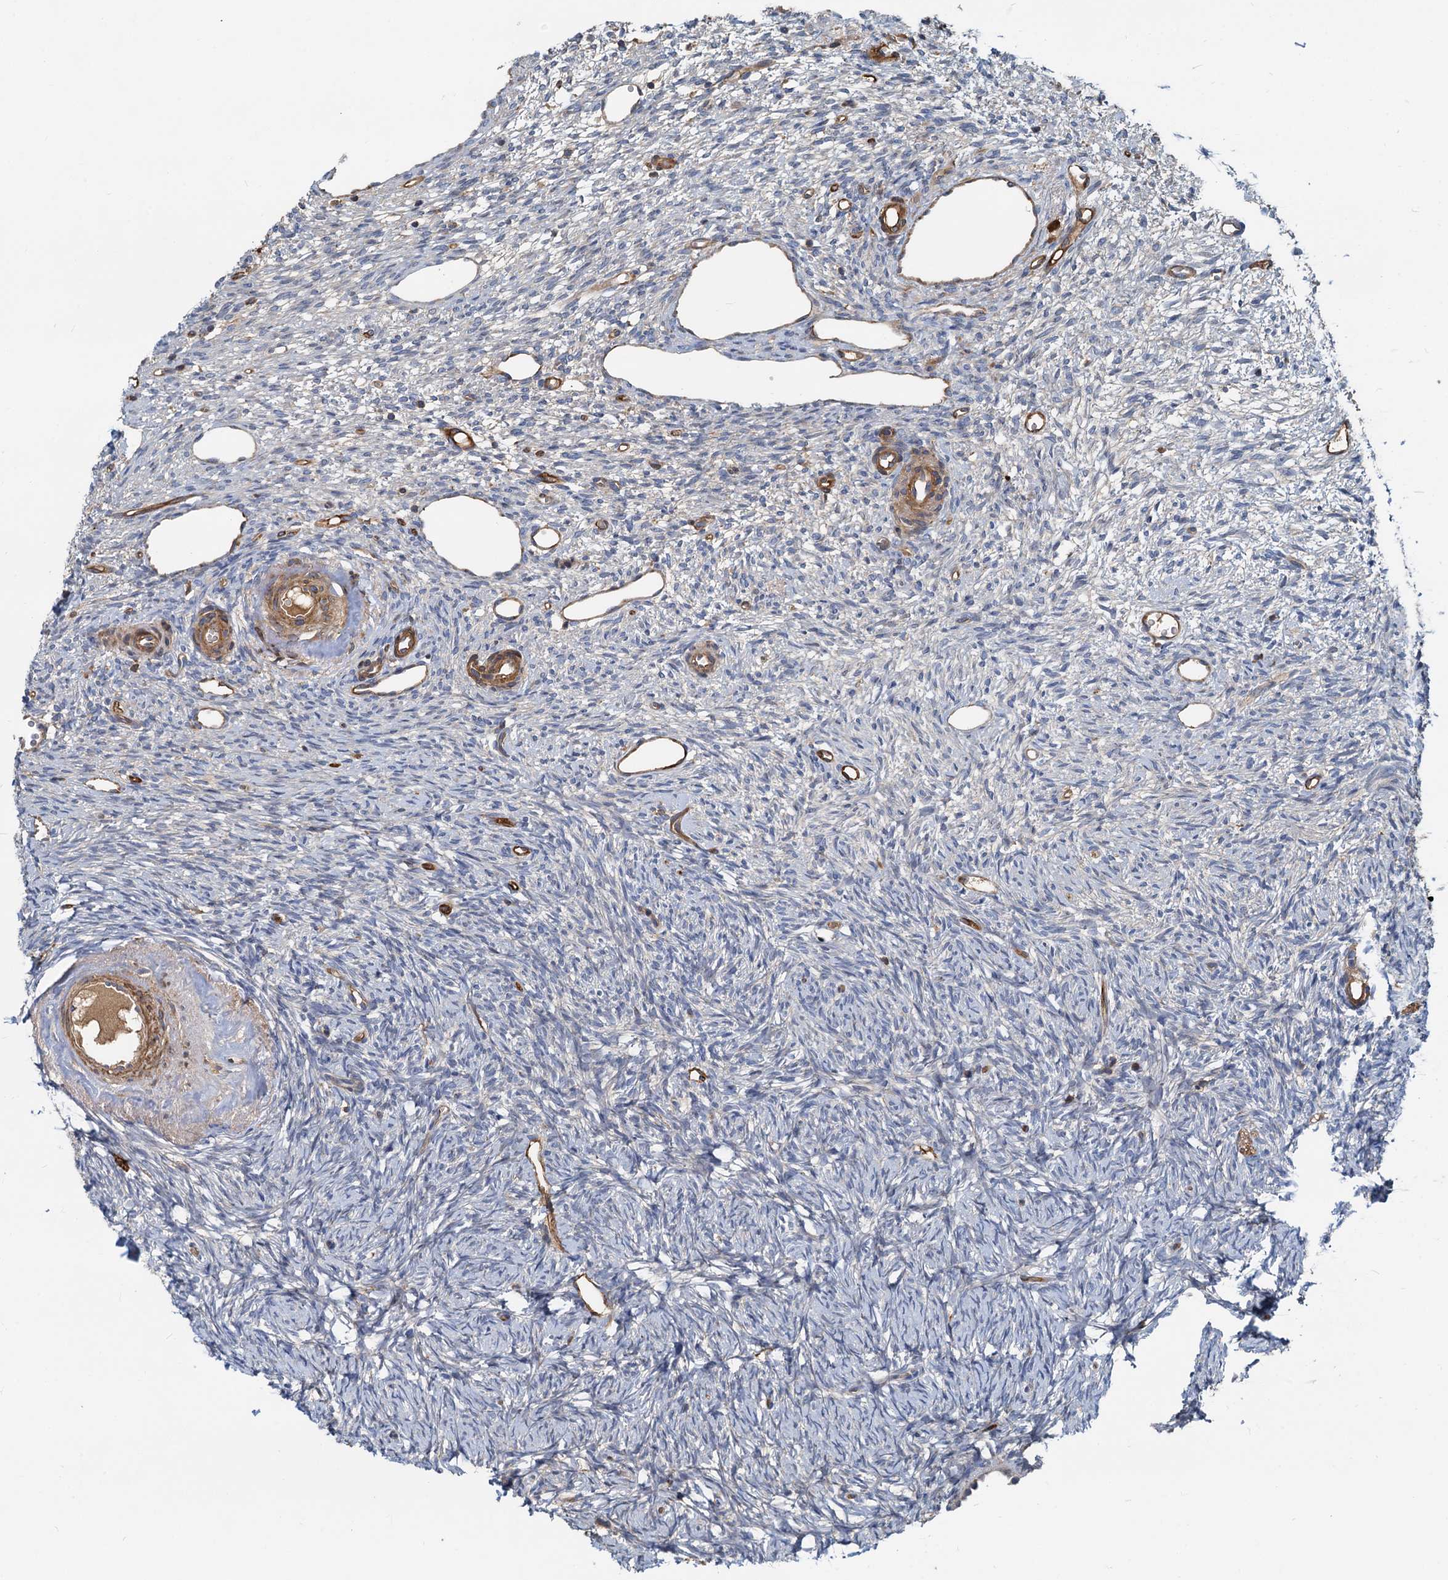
{"staining": {"intensity": "negative", "quantity": "none", "location": "none"}, "tissue": "ovary", "cell_type": "Ovarian stroma cells", "image_type": "normal", "snomed": [{"axis": "morphology", "description": "Normal tissue, NOS"}, {"axis": "topography", "description": "Ovary"}], "caption": "An immunohistochemistry (IHC) photomicrograph of benign ovary is shown. There is no staining in ovarian stroma cells of ovary.", "gene": "LNX2", "patient": {"sex": "female", "age": 51}}